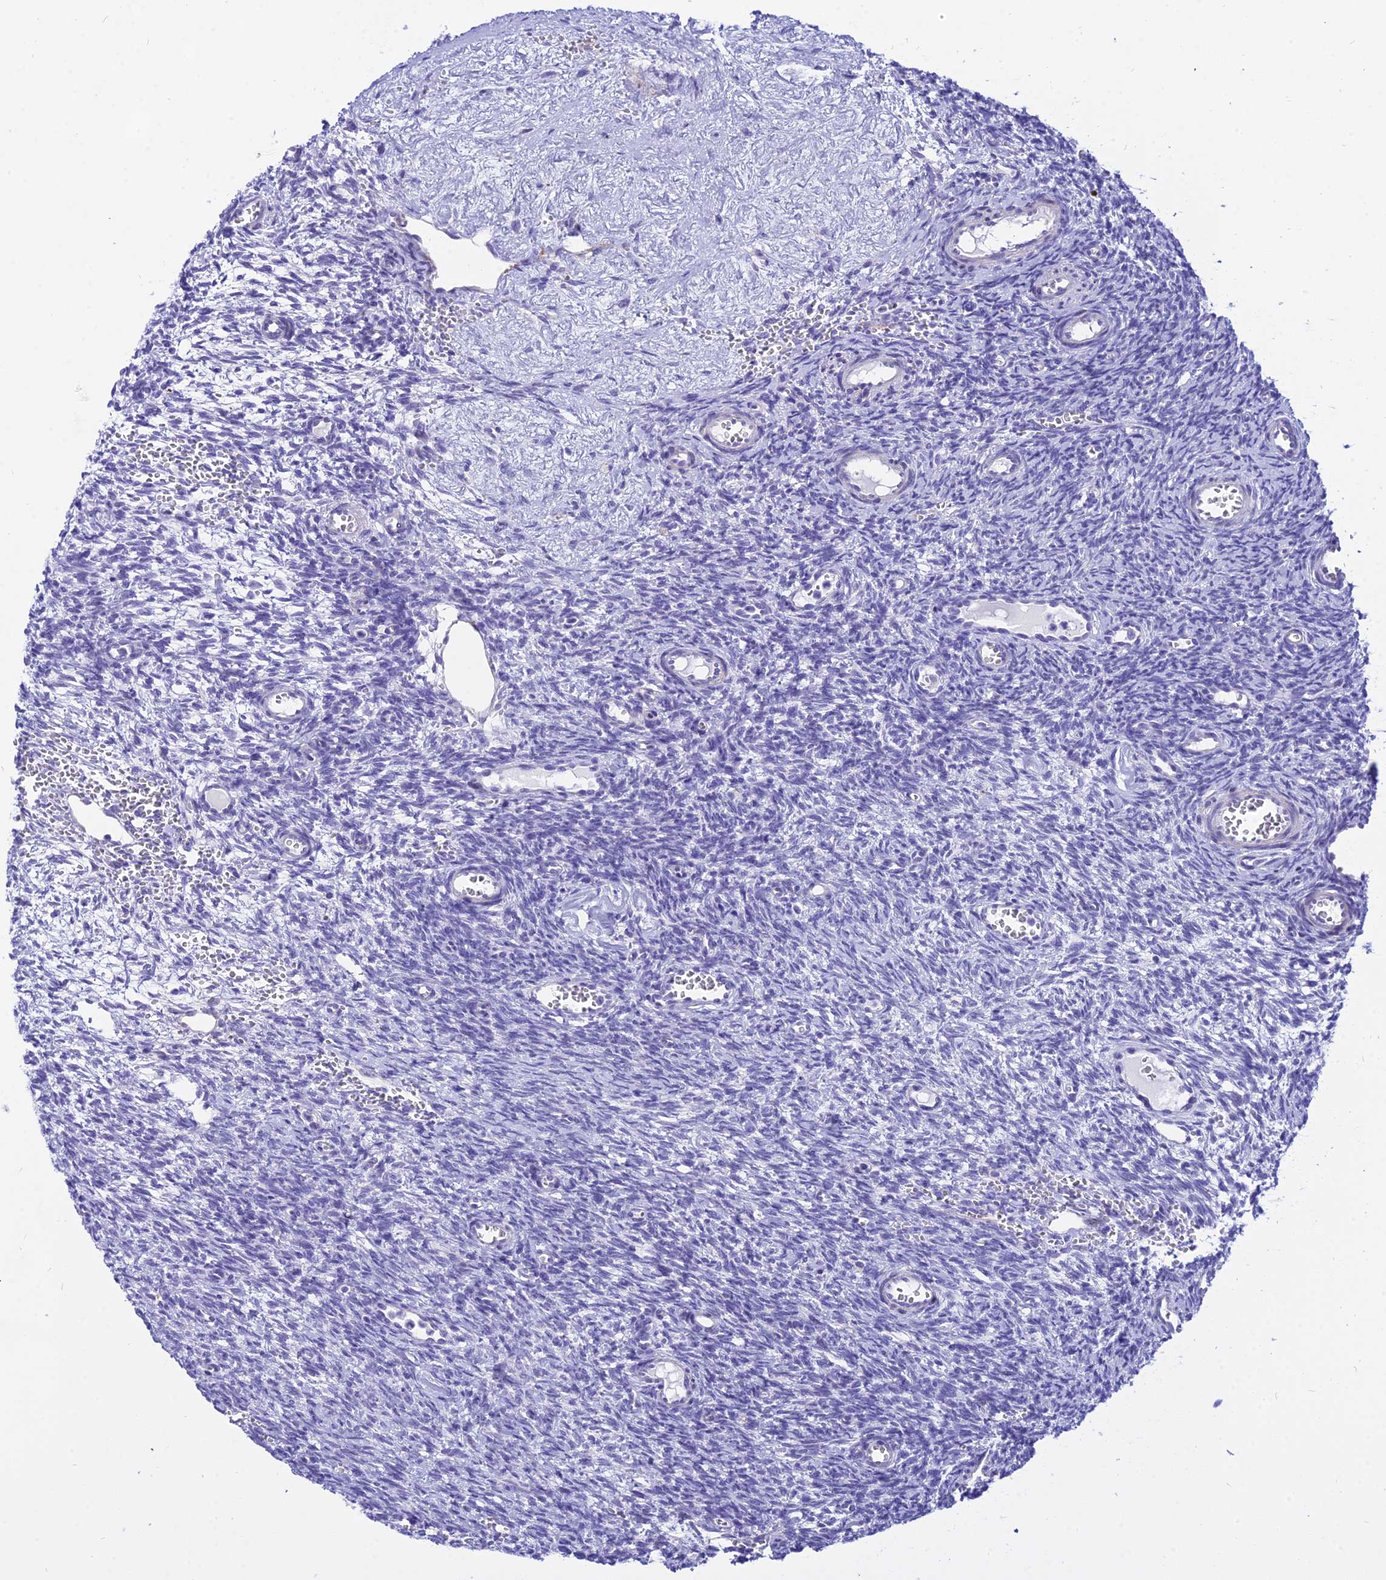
{"staining": {"intensity": "negative", "quantity": "none", "location": "none"}, "tissue": "ovary", "cell_type": "Ovarian stroma cells", "image_type": "normal", "snomed": [{"axis": "morphology", "description": "Normal tissue, NOS"}, {"axis": "topography", "description": "Ovary"}], "caption": "High magnification brightfield microscopy of normal ovary stained with DAB (3,3'-diaminobenzidine) (brown) and counterstained with hematoxylin (blue): ovarian stroma cells show no significant expression.", "gene": "DEFB107A", "patient": {"sex": "female", "age": 39}}